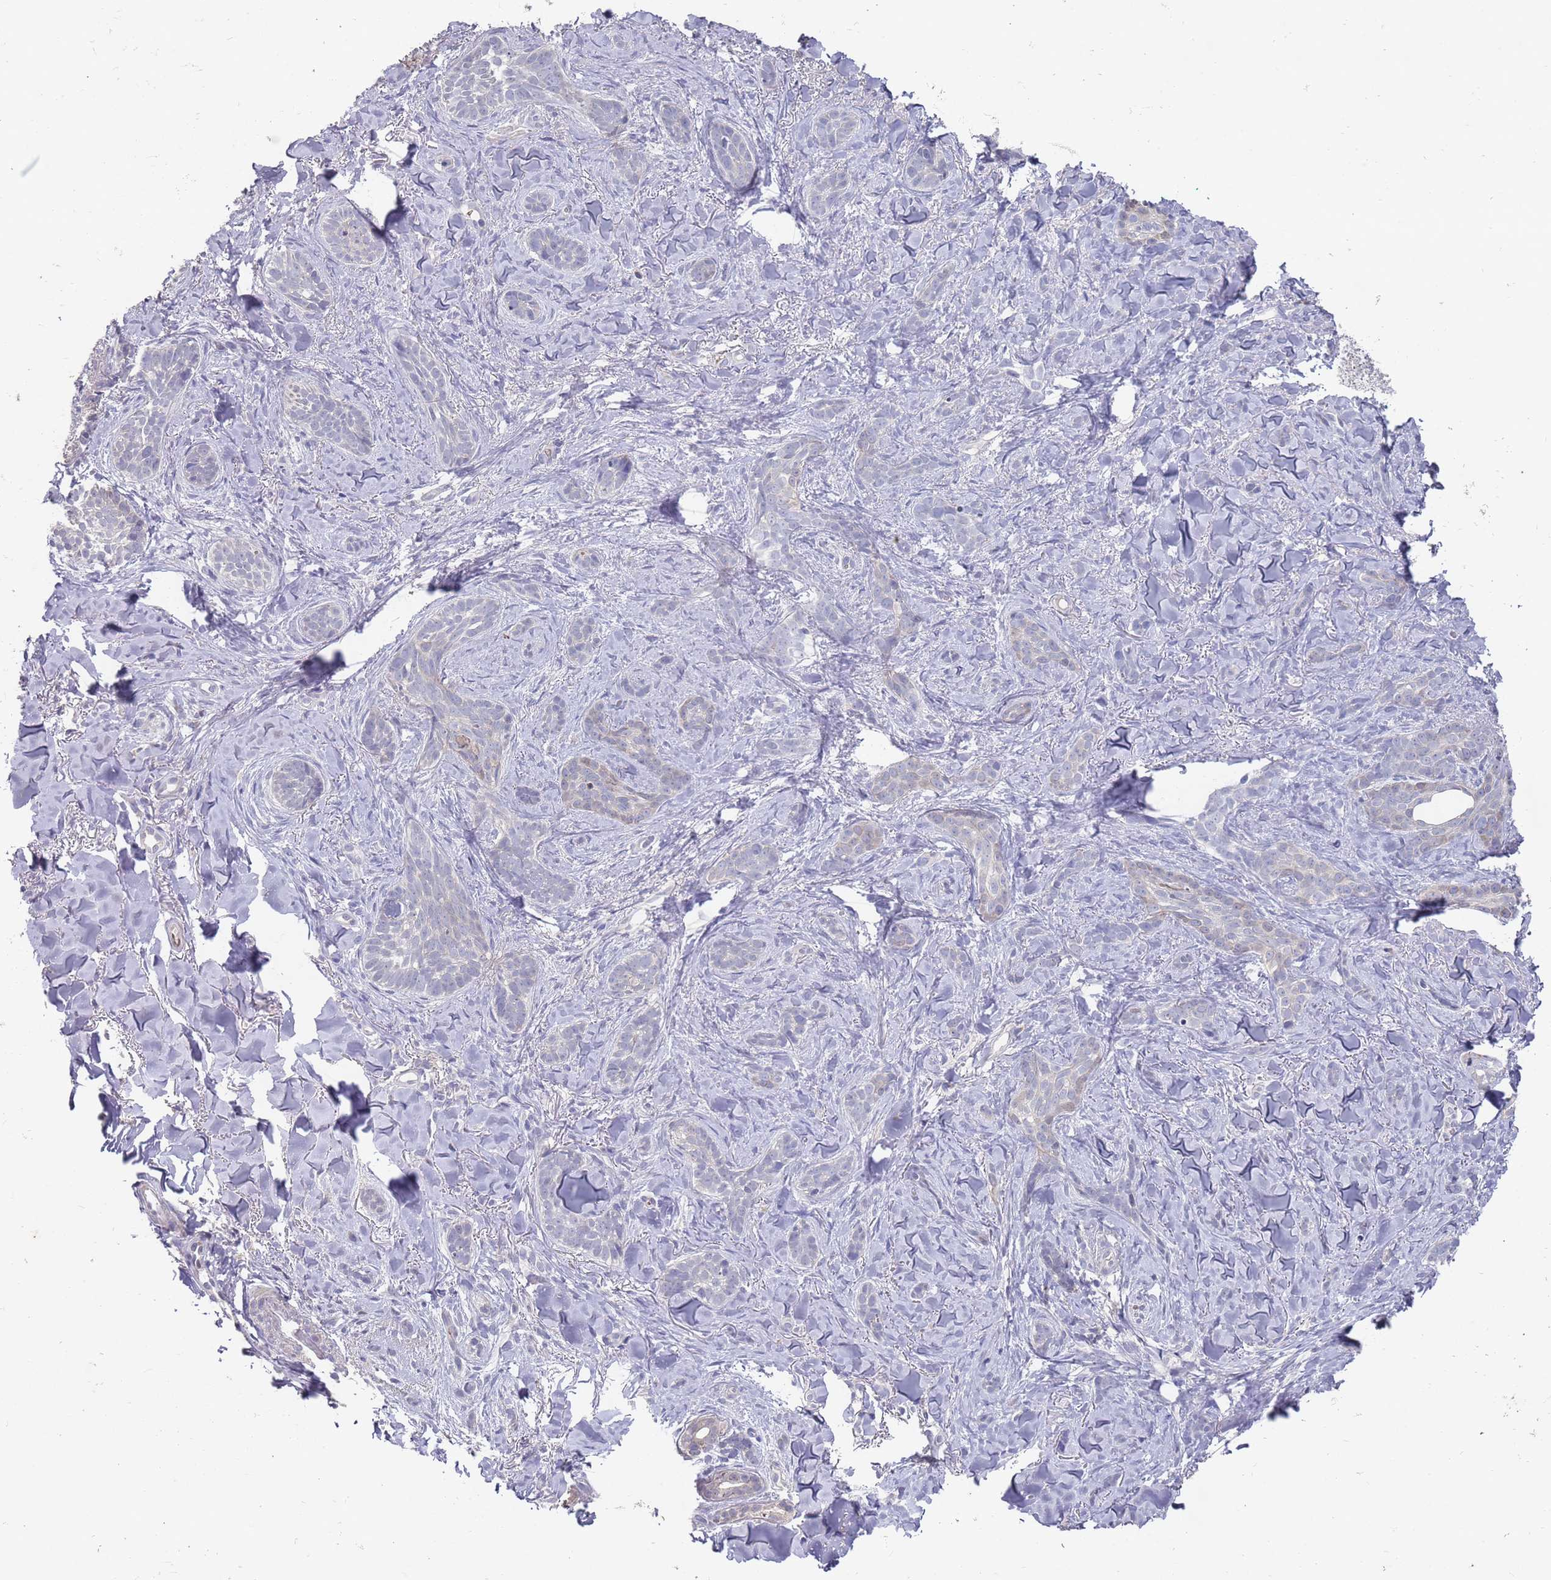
{"staining": {"intensity": "negative", "quantity": "none", "location": "none"}, "tissue": "skin cancer", "cell_type": "Tumor cells", "image_type": "cancer", "snomed": [{"axis": "morphology", "description": "Basal cell carcinoma"}, {"axis": "topography", "description": "Skin"}], "caption": "Human skin cancer (basal cell carcinoma) stained for a protein using immunohistochemistry demonstrates no expression in tumor cells.", "gene": "LACC1", "patient": {"sex": "female", "age": 55}}